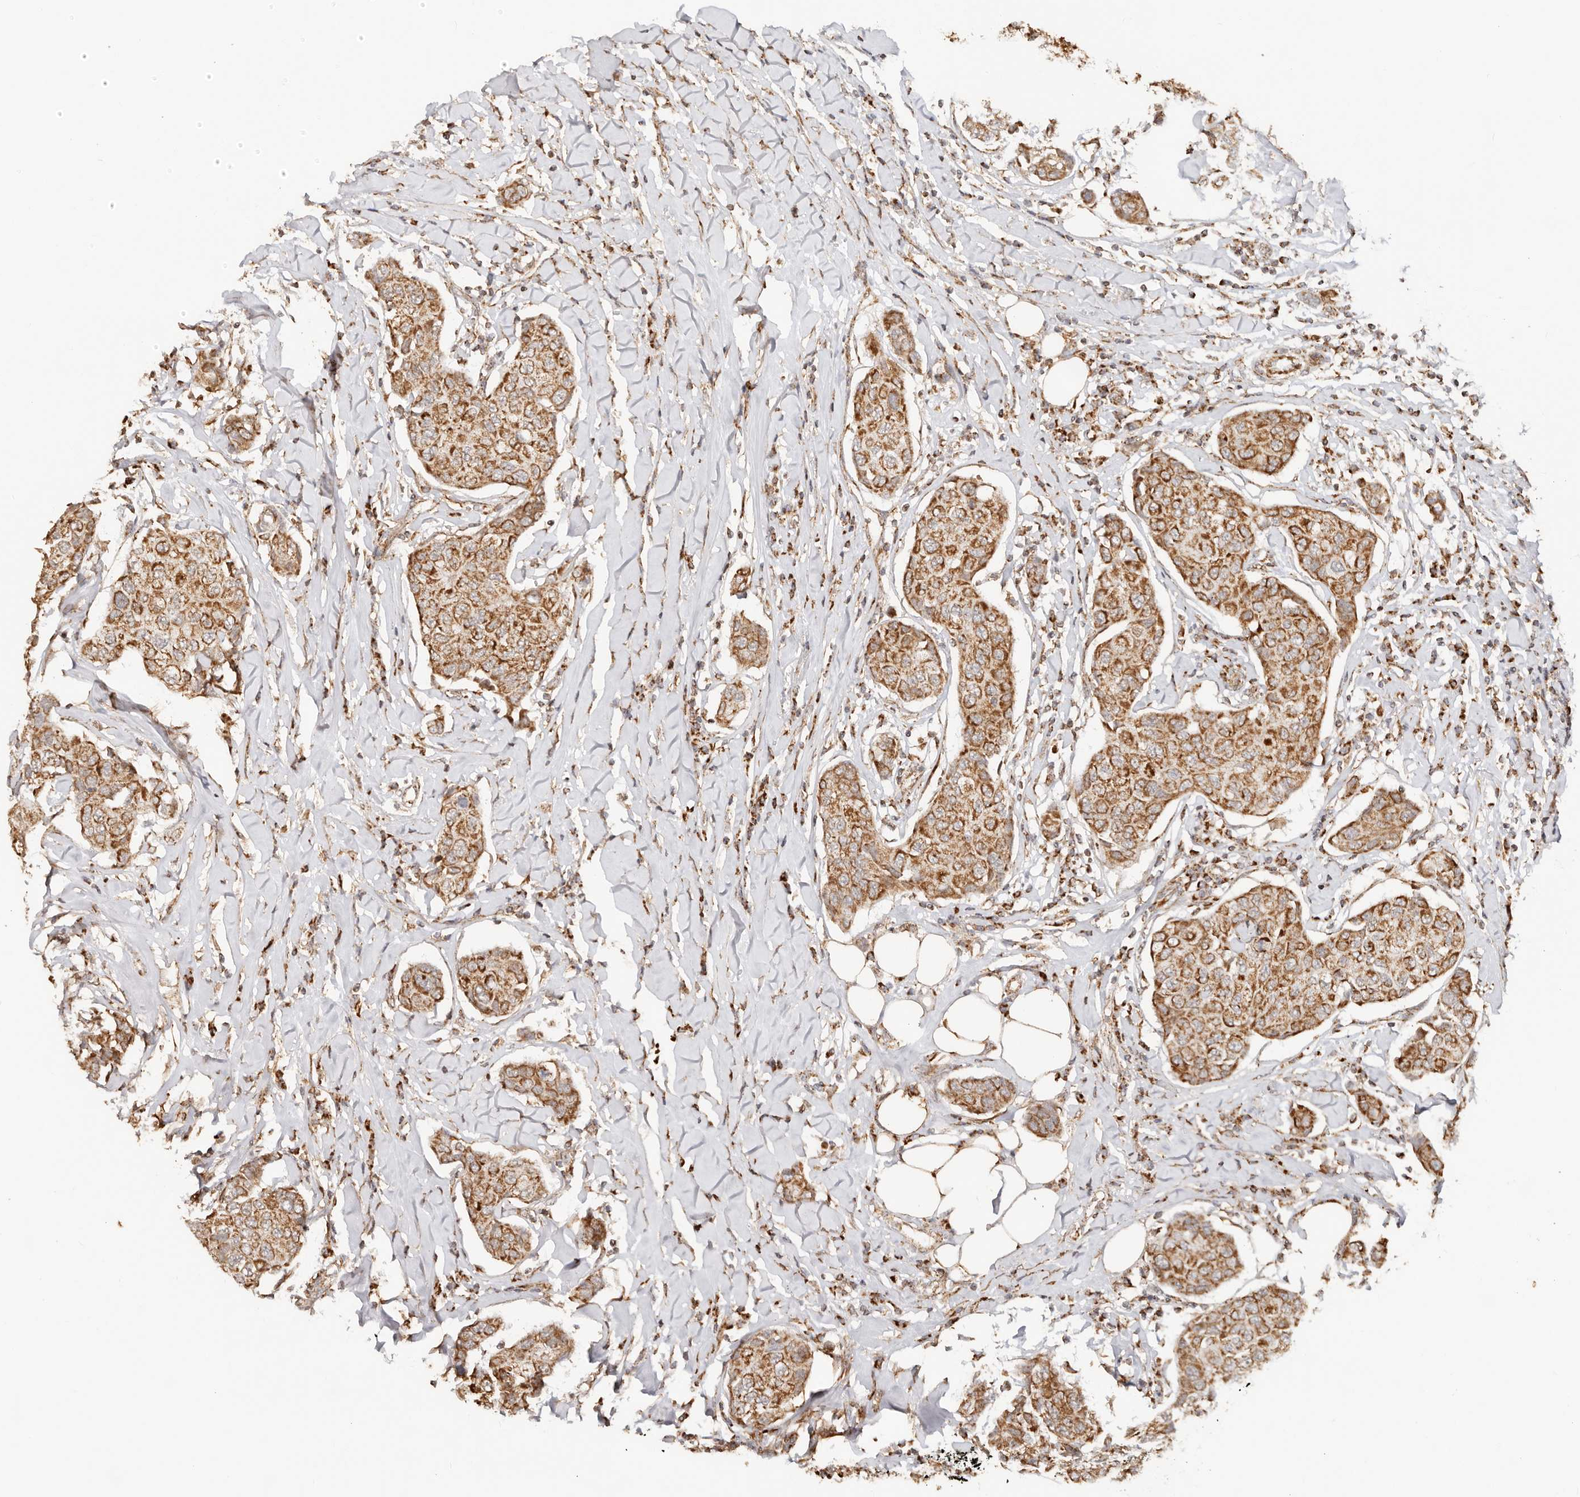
{"staining": {"intensity": "moderate", "quantity": ">75%", "location": "cytoplasmic/membranous"}, "tissue": "breast cancer", "cell_type": "Tumor cells", "image_type": "cancer", "snomed": [{"axis": "morphology", "description": "Duct carcinoma"}, {"axis": "topography", "description": "Breast"}], "caption": "Immunohistochemistry staining of invasive ductal carcinoma (breast), which exhibits medium levels of moderate cytoplasmic/membranous expression in approximately >75% of tumor cells indicating moderate cytoplasmic/membranous protein expression. The staining was performed using DAB (3,3'-diaminobenzidine) (brown) for protein detection and nuclei were counterstained in hematoxylin (blue).", "gene": "NDUFB11", "patient": {"sex": "female", "age": 80}}